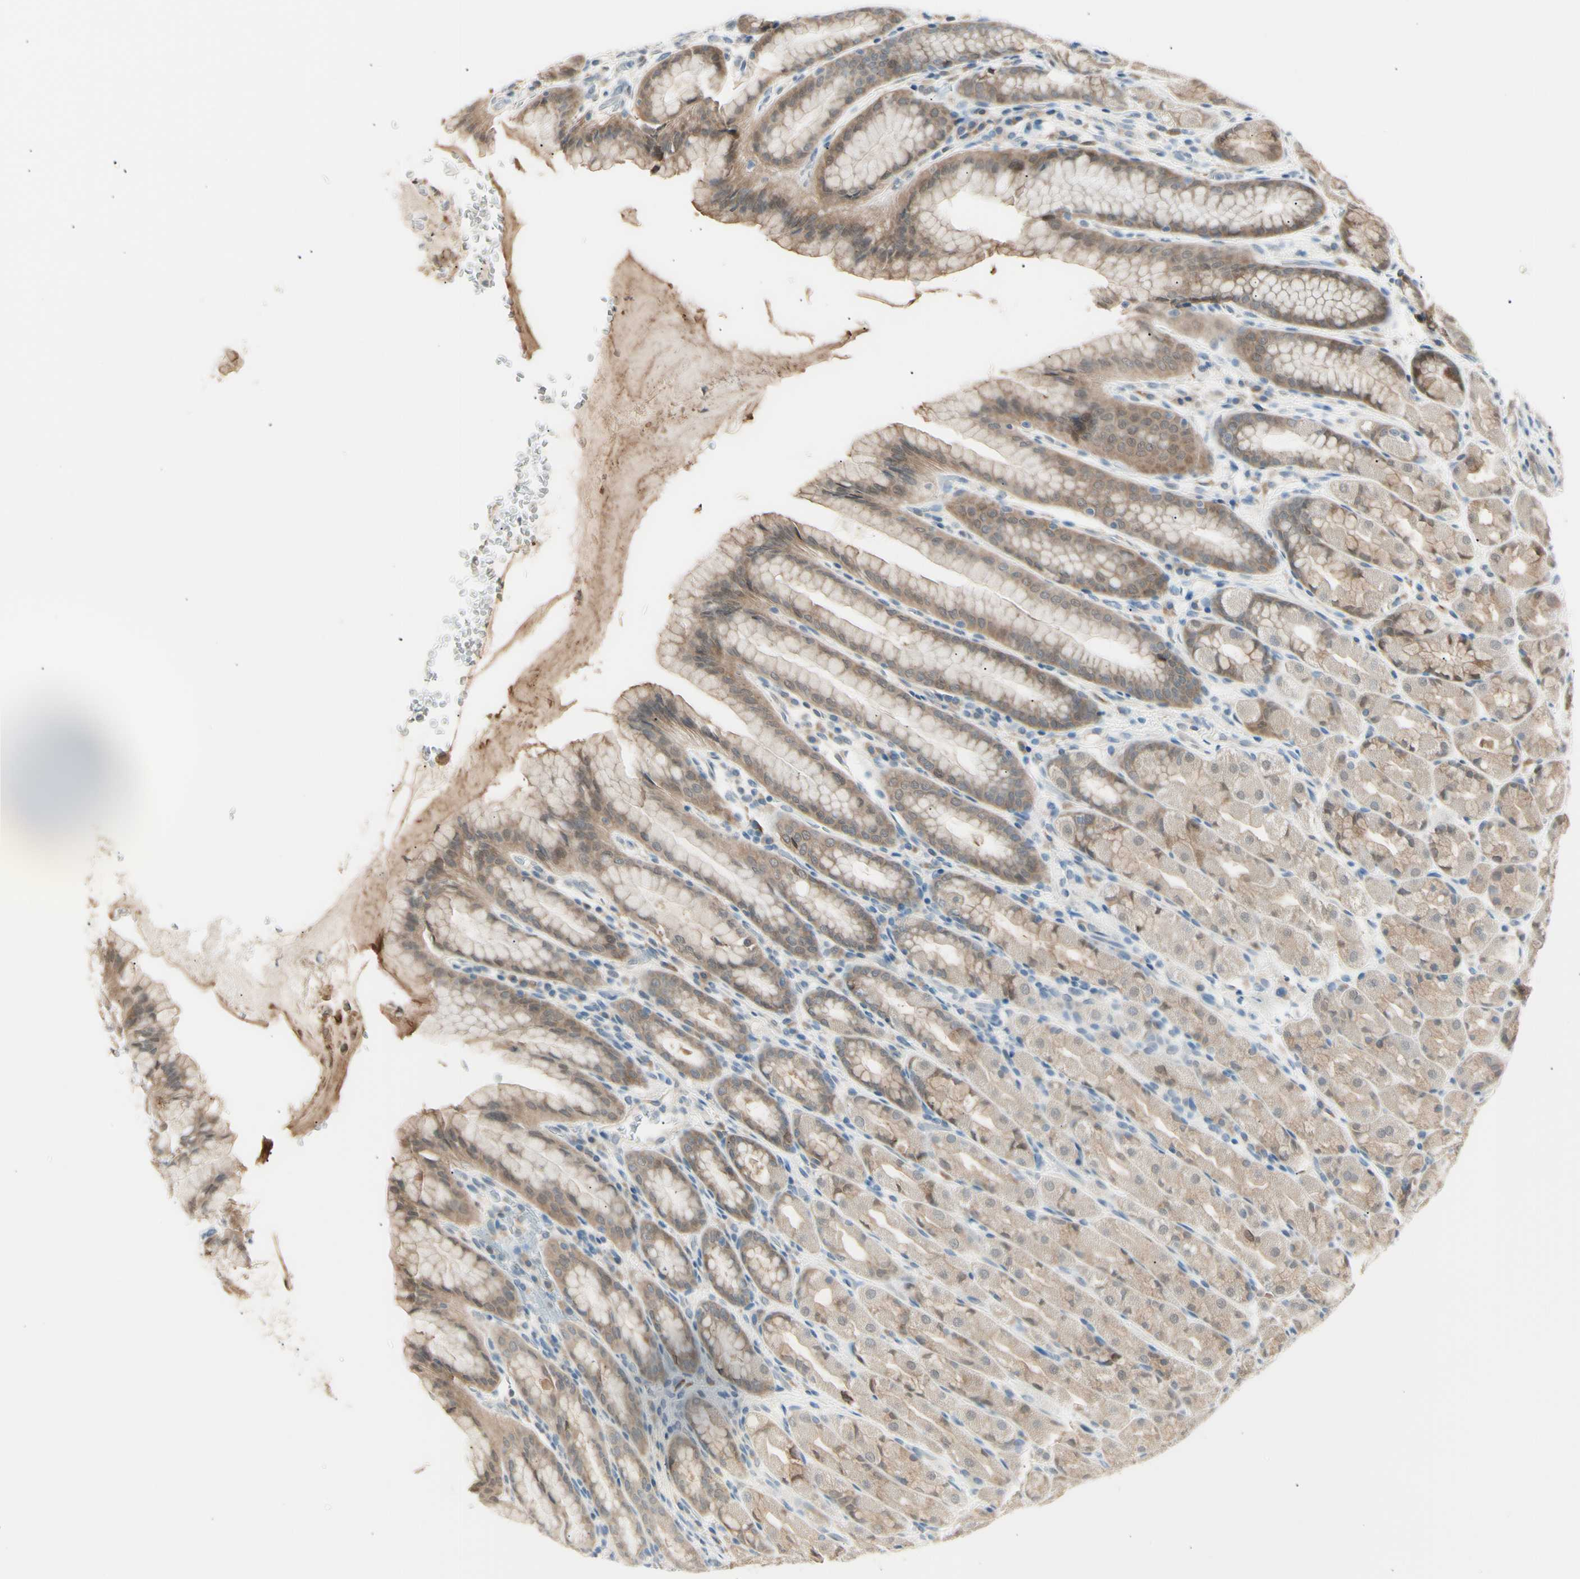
{"staining": {"intensity": "weak", "quantity": ">75%", "location": "cytoplasmic/membranous"}, "tissue": "stomach", "cell_type": "Glandular cells", "image_type": "normal", "snomed": [{"axis": "morphology", "description": "Normal tissue, NOS"}, {"axis": "topography", "description": "Stomach, upper"}], "caption": "The immunohistochemical stain labels weak cytoplasmic/membranous expression in glandular cells of unremarkable stomach.", "gene": "LHPP", "patient": {"sex": "male", "age": 68}}